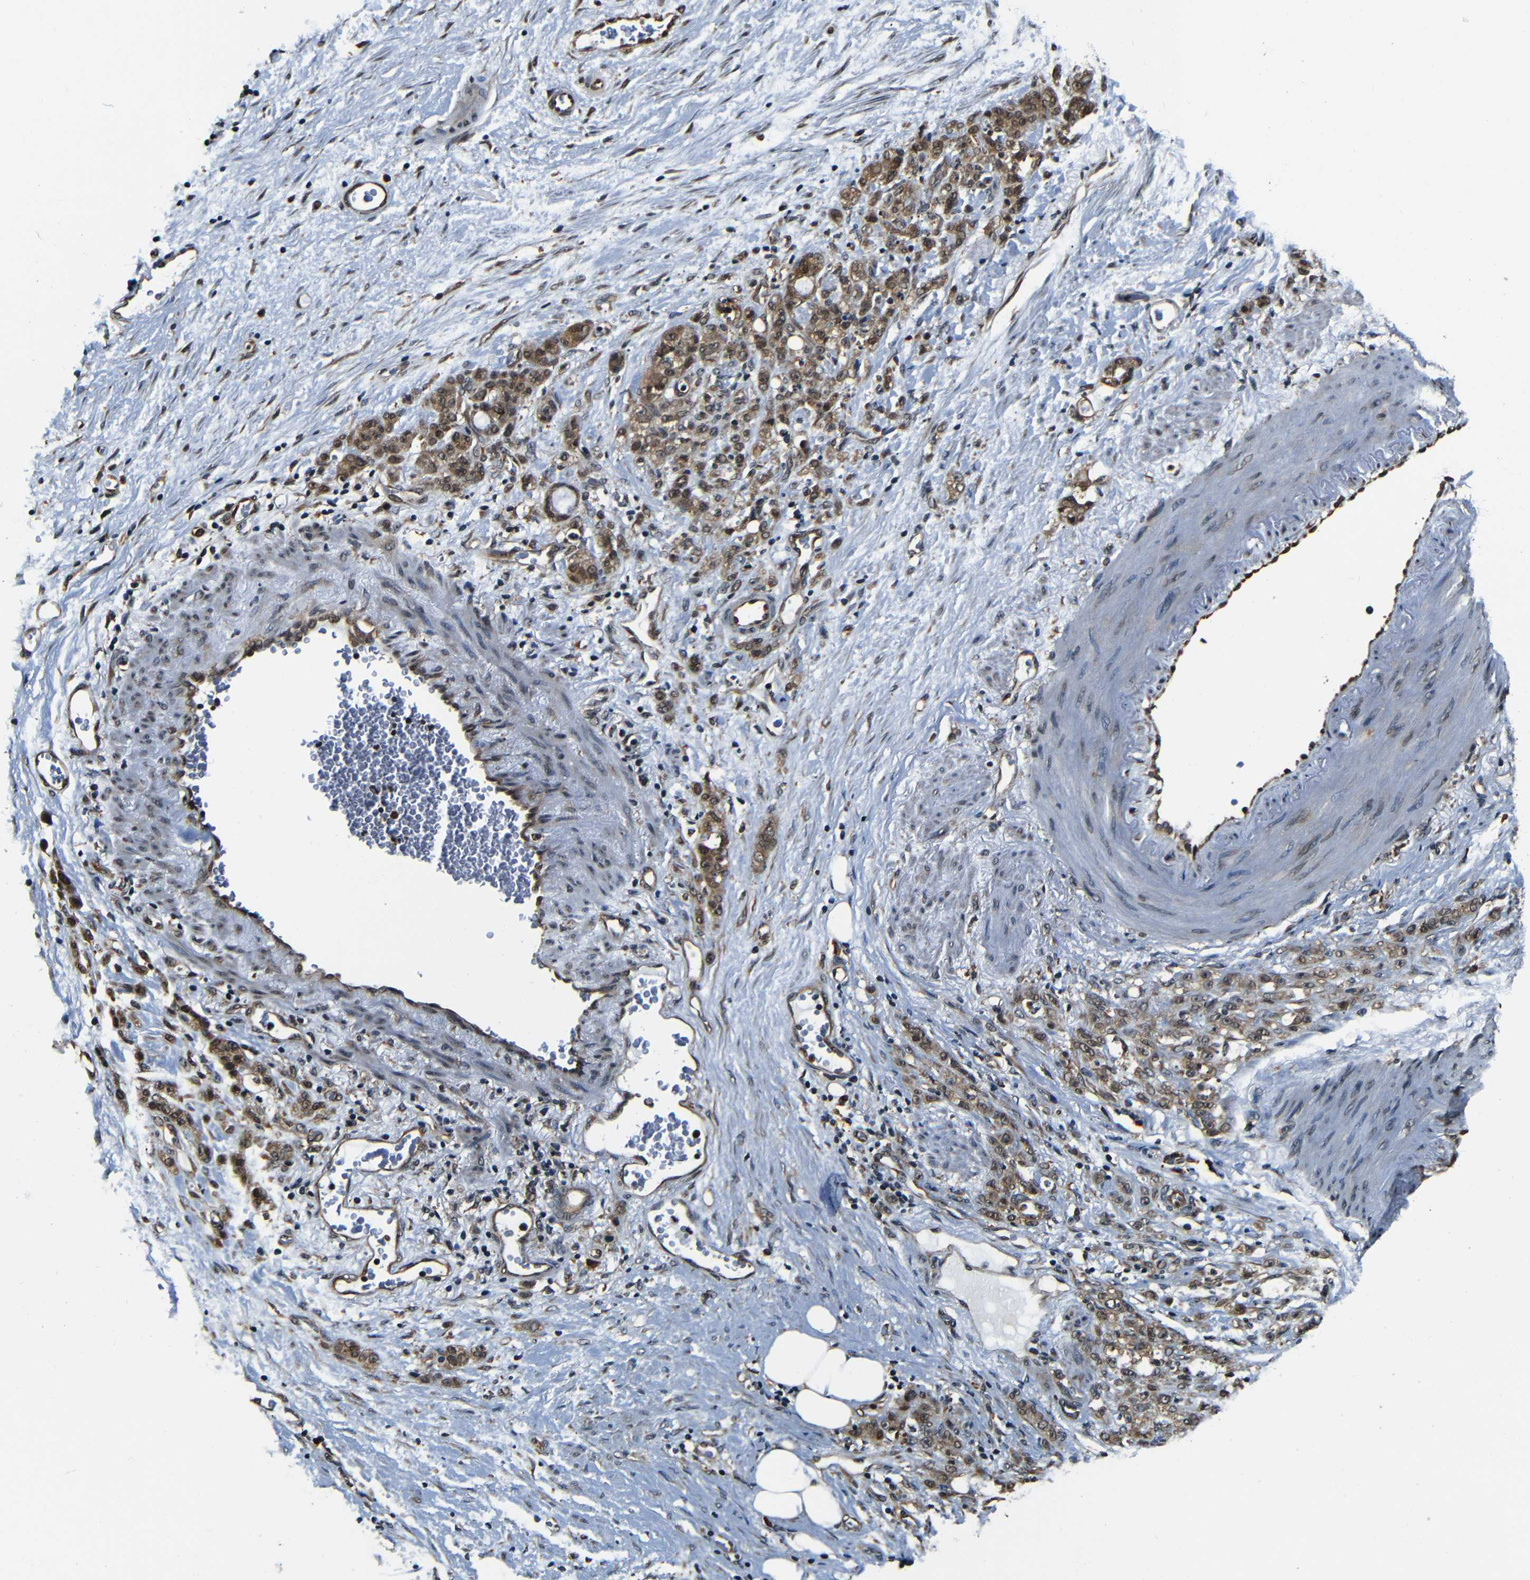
{"staining": {"intensity": "moderate", "quantity": ">75%", "location": "cytoplasmic/membranous,nuclear"}, "tissue": "stomach cancer", "cell_type": "Tumor cells", "image_type": "cancer", "snomed": [{"axis": "morphology", "description": "Adenocarcinoma, NOS"}, {"axis": "topography", "description": "Stomach"}], "caption": "Moderate cytoplasmic/membranous and nuclear staining is seen in approximately >75% of tumor cells in stomach cancer (adenocarcinoma).", "gene": "NCBP3", "patient": {"sex": "male", "age": 82}}